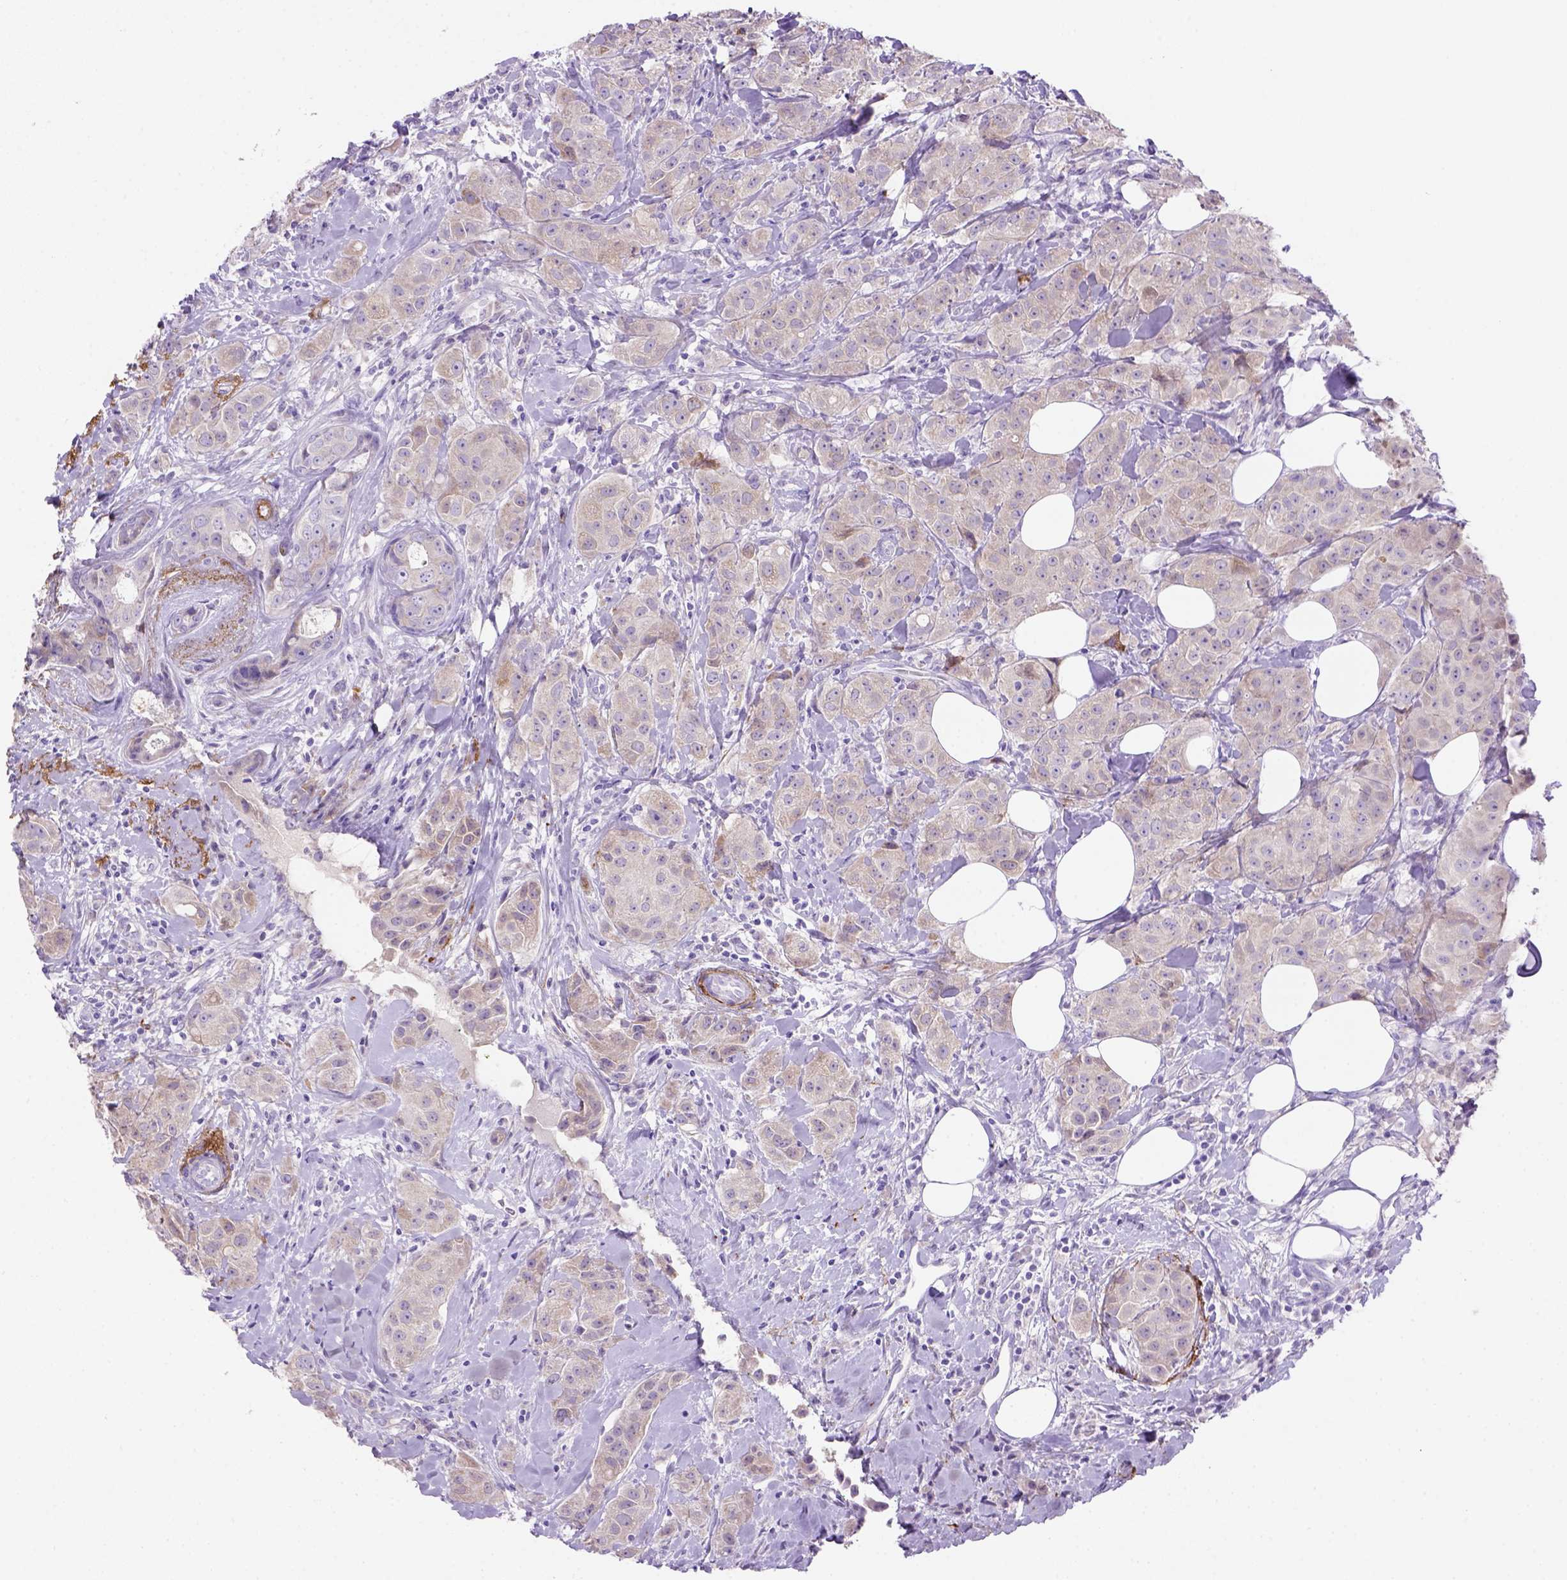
{"staining": {"intensity": "negative", "quantity": "none", "location": "none"}, "tissue": "breast cancer", "cell_type": "Tumor cells", "image_type": "cancer", "snomed": [{"axis": "morphology", "description": "Duct carcinoma"}, {"axis": "topography", "description": "Breast"}], "caption": "DAB immunohistochemical staining of human breast cancer (invasive ductal carcinoma) exhibits no significant expression in tumor cells.", "gene": "SIRPD", "patient": {"sex": "female", "age": 43}}